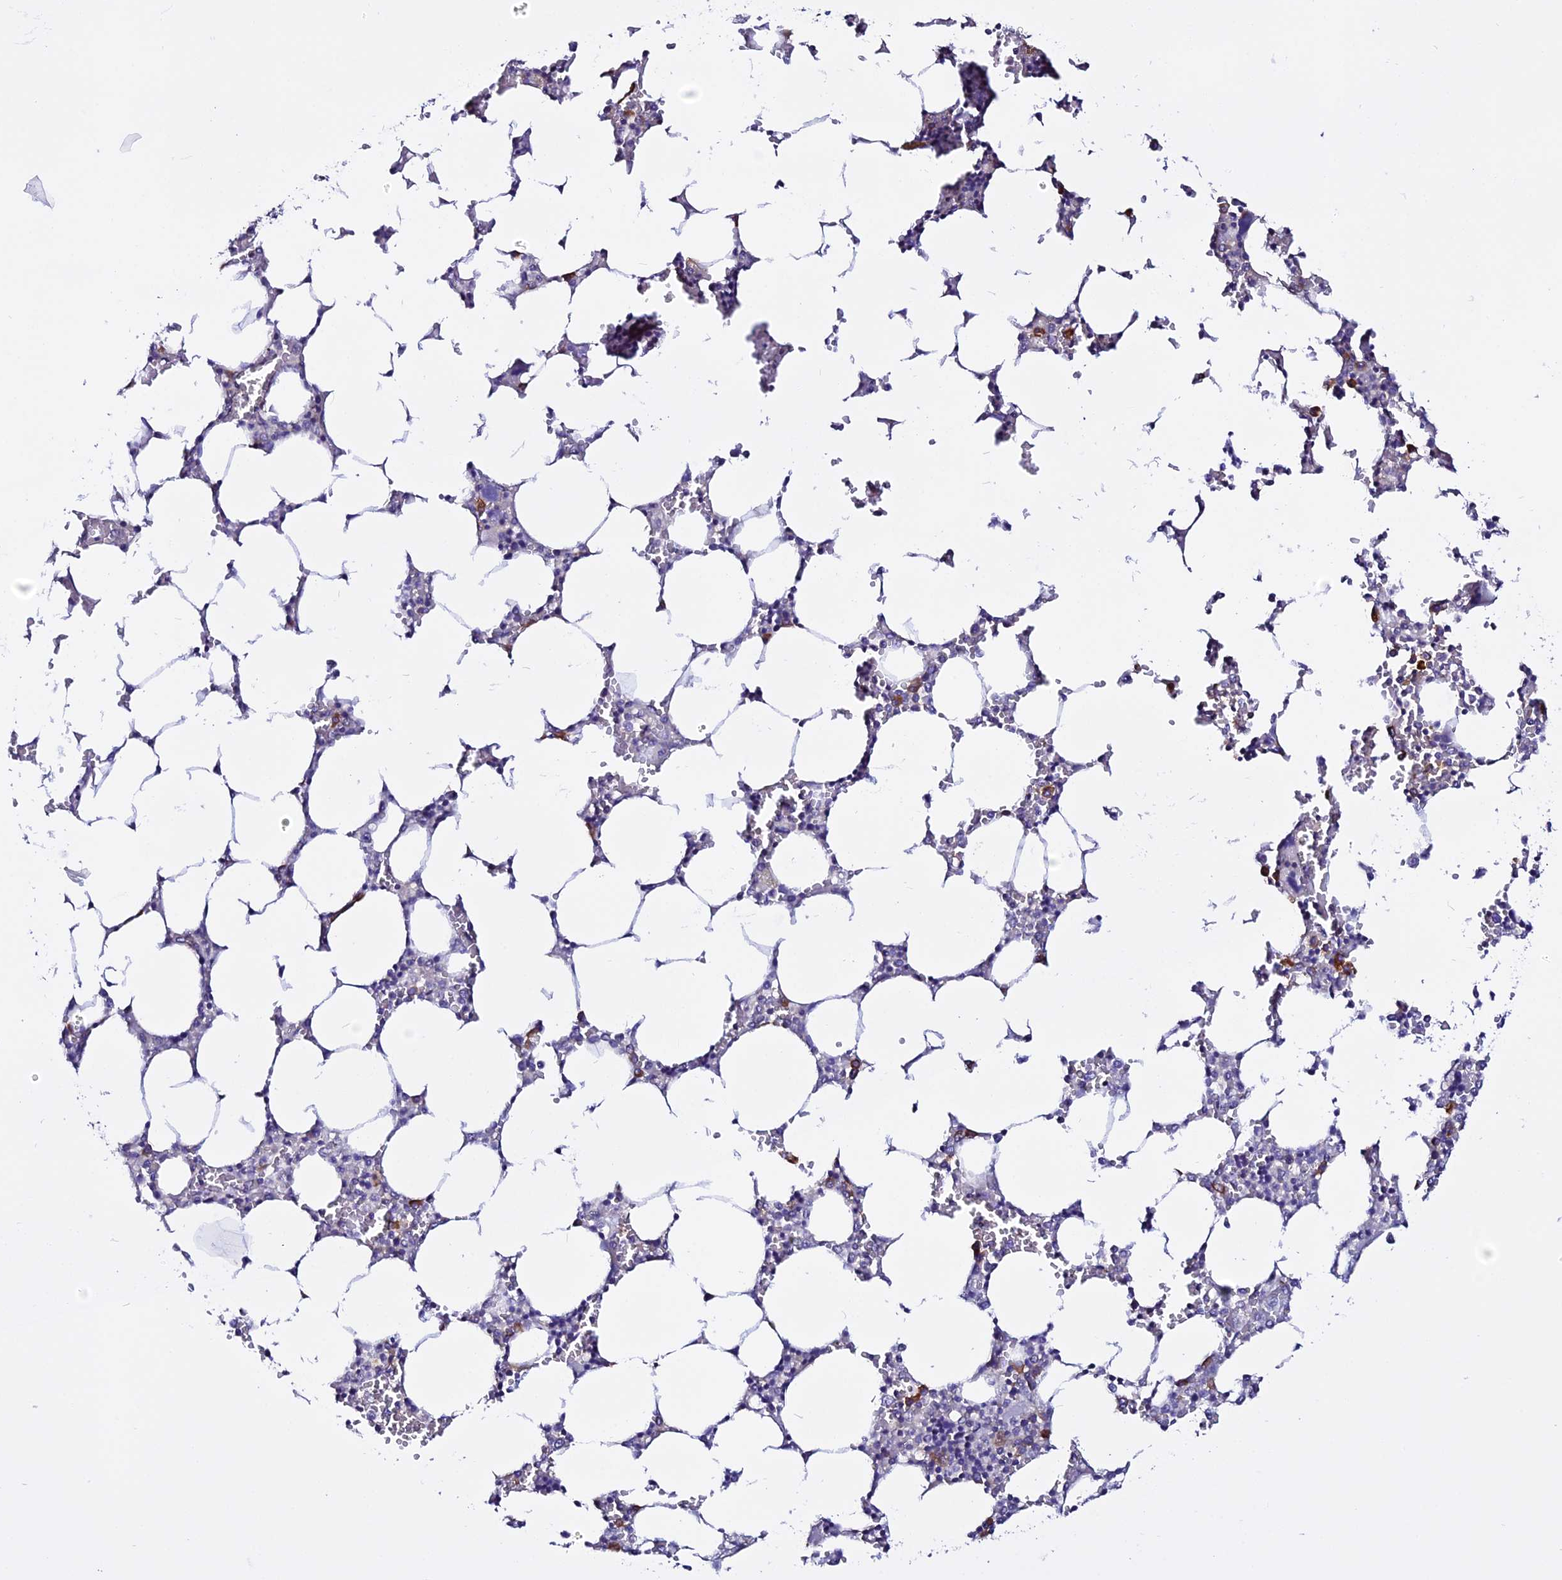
{"staining": {"intensity": "negative", "quantity": "none", "location": "none"}, "tissue": "bone marrow", "cell_type": "Hematopoietic cells", "image_type": "normal", "snomed": [{"axis": "morphology", "description": "Normal tissue, NOS"}, {"axis": "topography", "description": "Bone marrow"}], "caption": "Micrograph shows no significant protein staining in hematopoietic cells of benign bone marrow.", "gene": "EEF1G", "patient": {"sex": "male", "age": 64}}